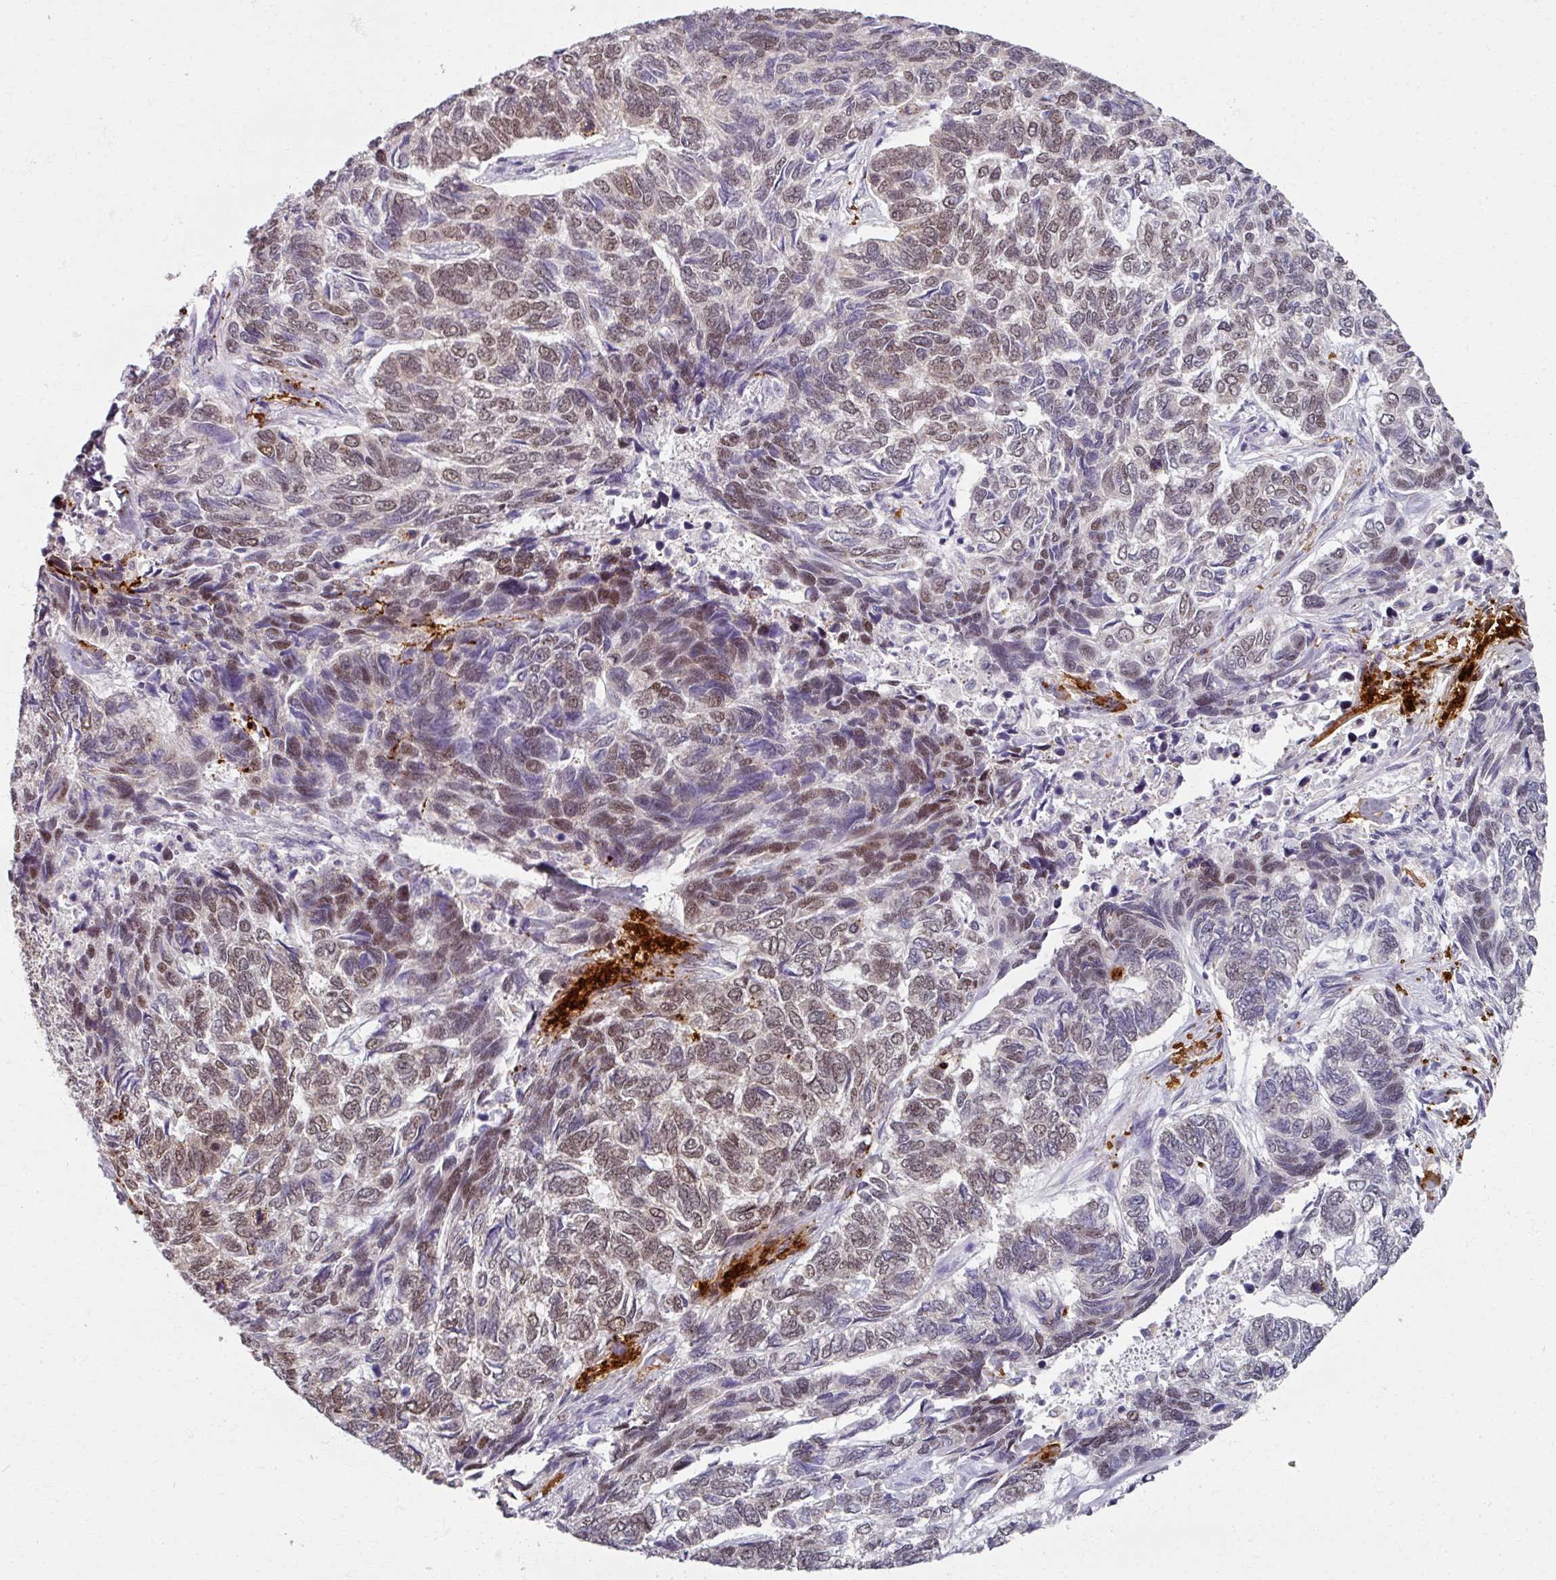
{"staining": {"intensity": "moderate", "quantity": "25%-75%", "location": "nuclear"}, "tissue": "skin cancer", "cell_type": "Tumor cells", "image_type": "cancer", "snomed": [{"axis": "morphology", "description": "Basal cell carcinoma"}, {"axis": "topography", "description": "Skin"}], "caption": "This histopathology image exhibits skin cancer stained with immunohistochemistry (IHC) to label a protein in brown. The nuclear of tumor cells show moderate positivity for the protein. Nuclei are counter-stained blue.", "gene": "RIPOR3", "patient": {"sex": "female", "age": 65}}